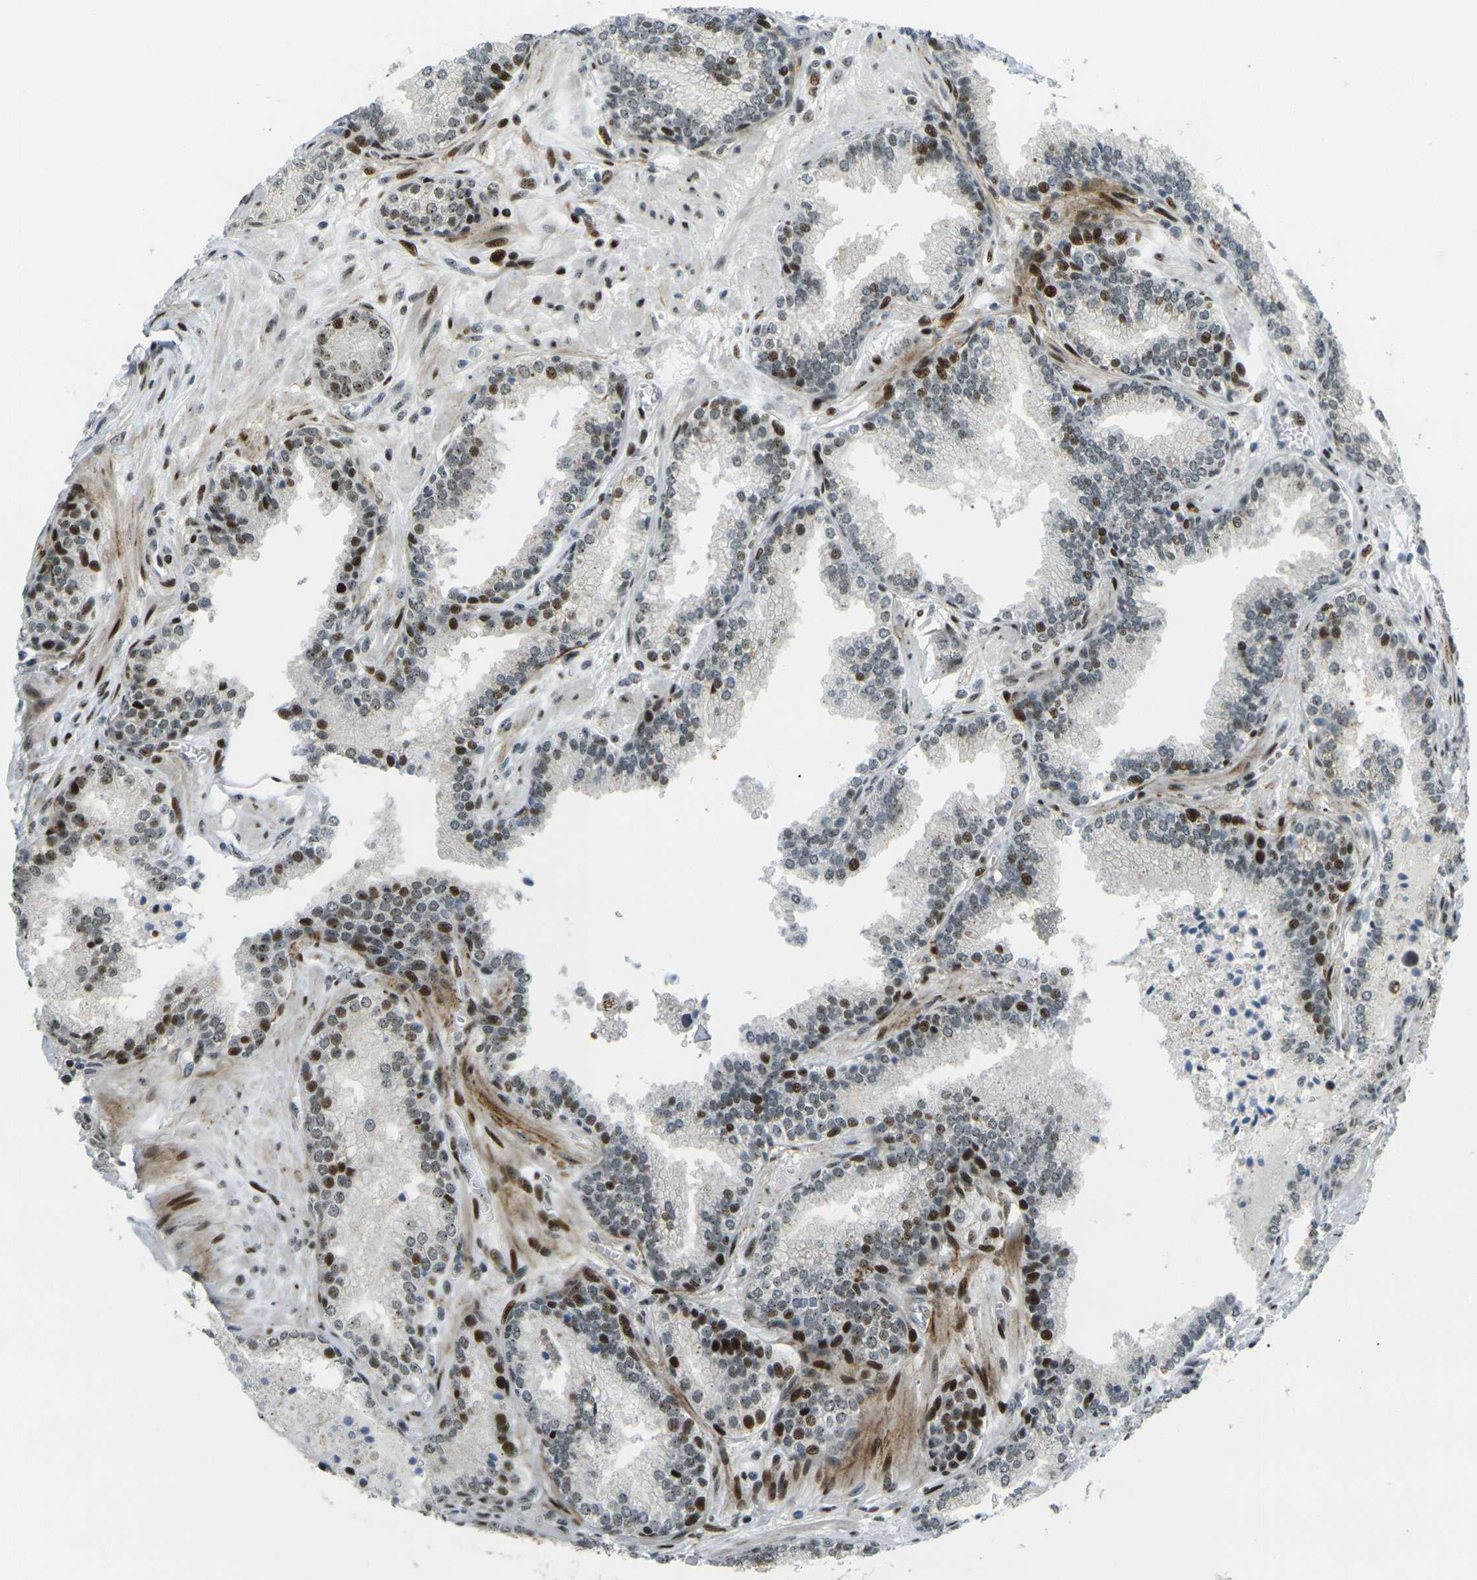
{"staining": {"intensity": "strong", "quantity": "25%-75%", "location": "nuclear"}, "tissue": "prostate cancer", "cell_type": "Tumor cells", "image_type": "cancer", "snomed": [{"axis": "morphology", "description": "Adenocarcinoma, Low grade"}, {"axis": "topography", "description": "Prostate"}], "caption": "Tumor cells show high levels of strong nuclear staining in about 25%-75% of cells in human prostate cancer. Nuclei are stained in blue.", "gene": "UBE2C", "patient": {"sex": "male", "age": 60}}